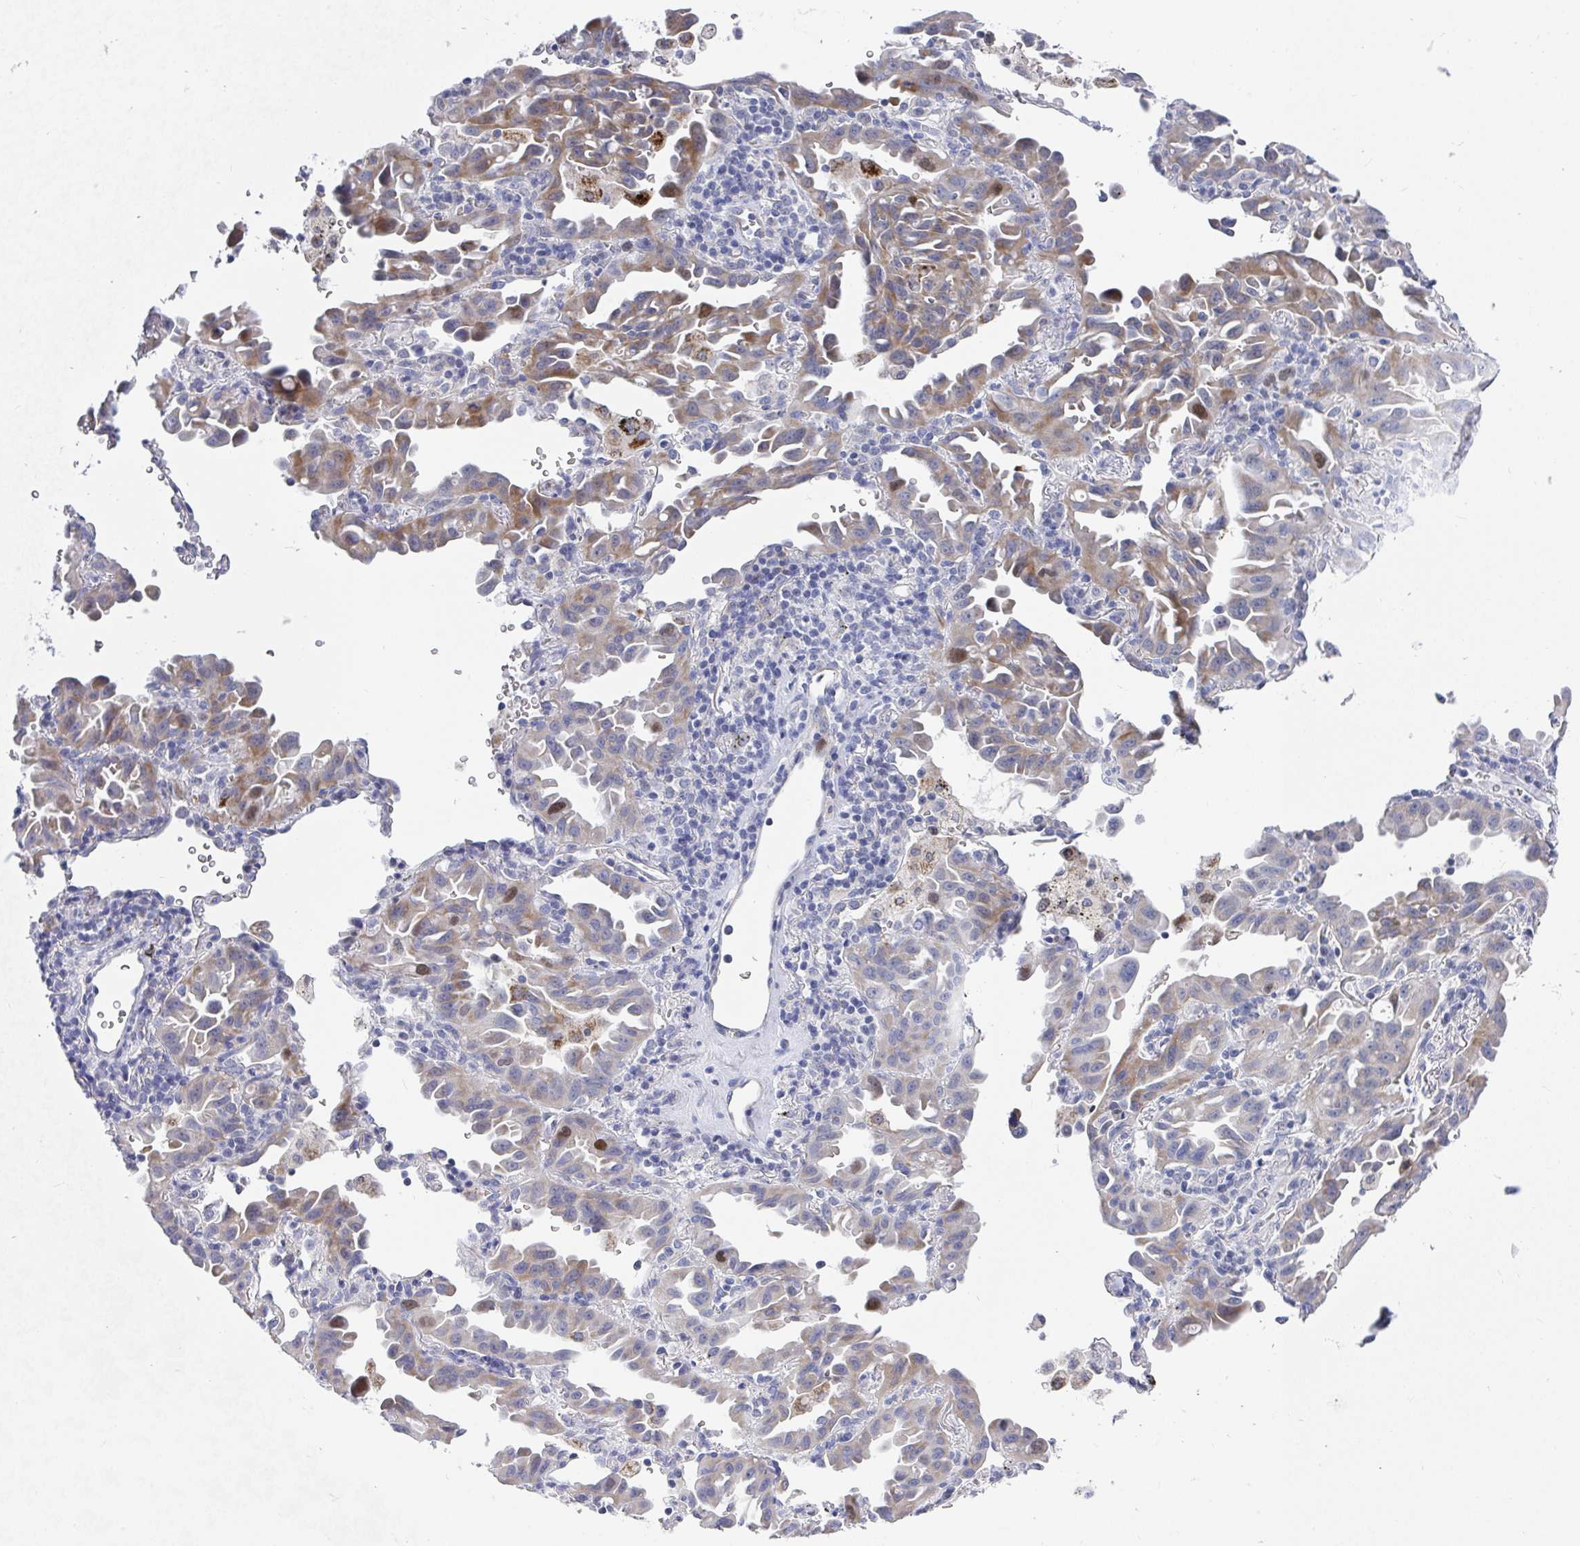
{"staining": {"intensity": "moderate", "quantity": "<25%", "location": "cytoplasmic/membranous"}, "tissue": "lung cancer", "cell_type": "Tumor cells", "image_type": "cancer", "snomed": [{"axis": "morphology", "description": "Adenocarcinoma, NOS"}, {"axis": "topography", "description": "Lung"}], "caption": "High-magnification brightfield microscopy of lung cancer (adenocarcinoma) stained with DAB (3,3'-diaminobenzidine) (brown) and counterstained with hematoxylin (blue). tumor cells exhibit moderate cytoplasmic/membranous positivity is appreciated in approximately<25% of cells.", "gene": "ATP5F1C", "patient": {"sex": "male", "age": 68}}